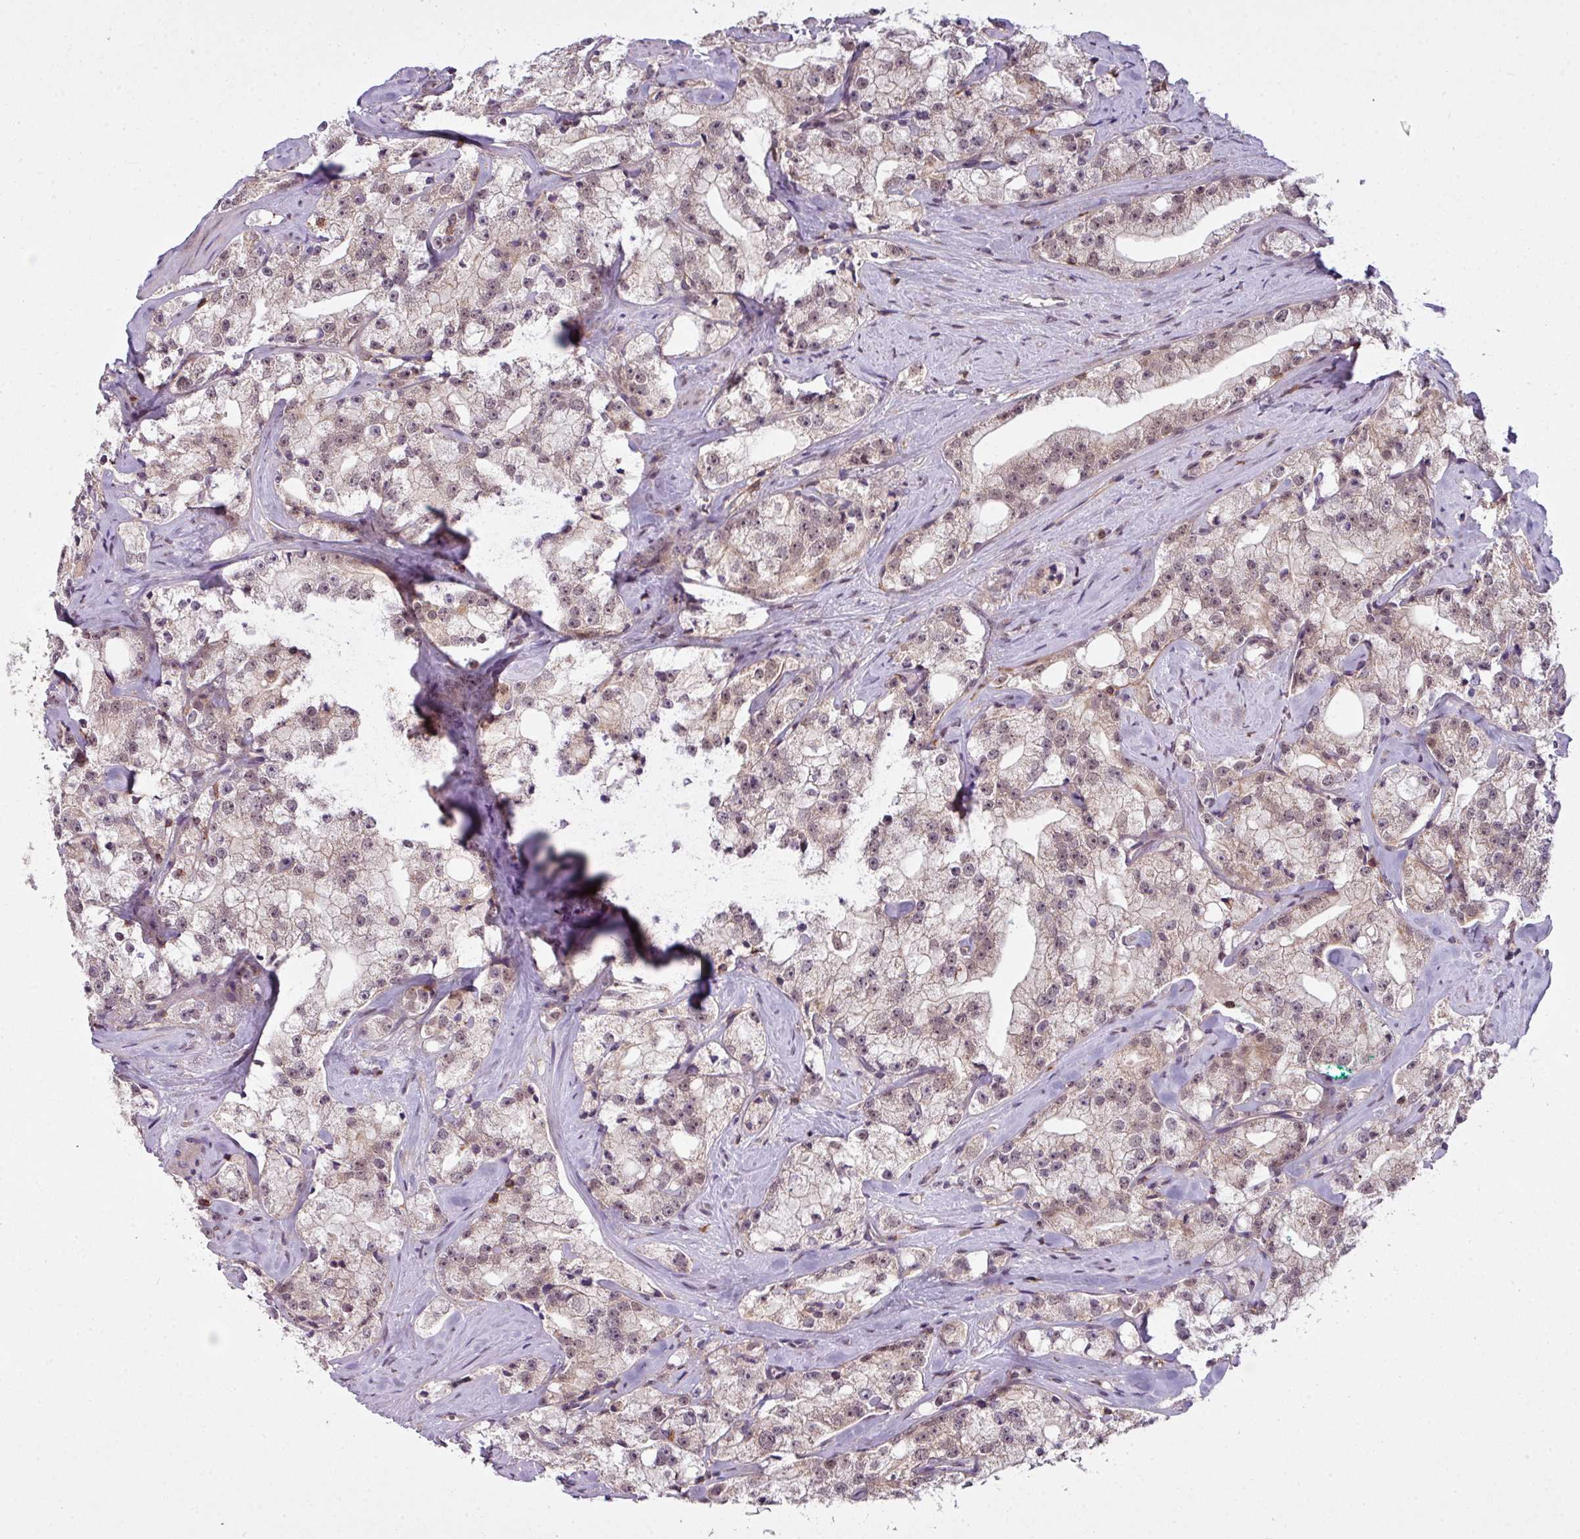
{"staining": {"intensity": "moderate", "quantity": "<25%", "location": "cytoplasmic/membranous,nuclear"}, "tissue": "prostate cancer", "cell_type": "Tumor cells", "image_type": "cancer", "snomed": [{"axis": "morphology", "description": "Adenocarcinoma, High grade"}, {"axis": "topography", "description": "Prostate"}], "caption": "Human prostate cancer stained for a protein (brown) displays moderate cytoplasmic/membranous and nuclear positive expression in approximately <25% of tumor cells.", "gene": "ZC2HC1C", "patient": {"sex": "male", "age": 64}}